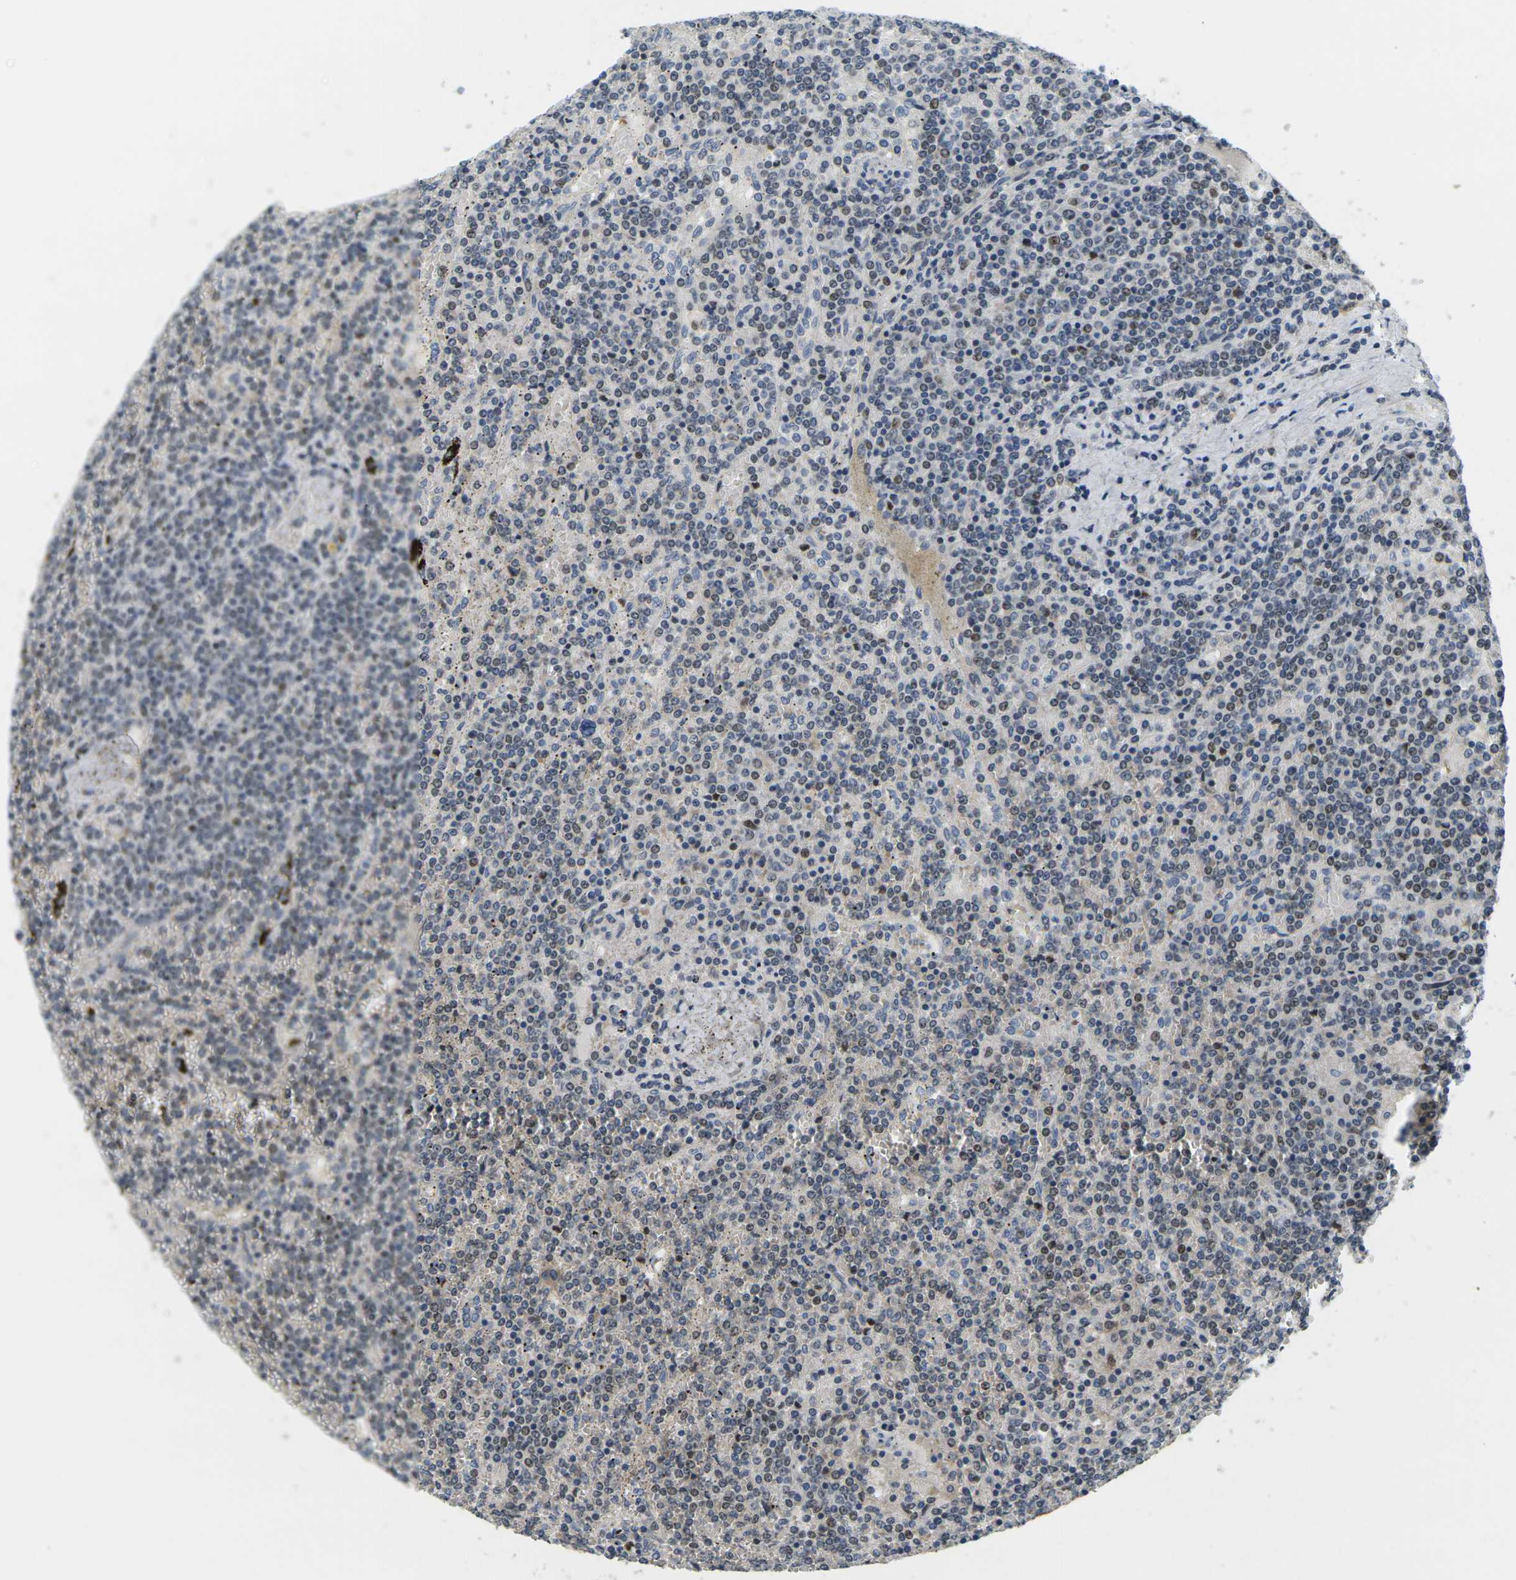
{"staining": {"intensity": "weak", "quantity": "25%-75%", "location": "nuclear"}, "tissue": "lymphoma", "cell_type": "Tumor cells", "image_type": "cancer", "snomed": [{"axis": "morphology", "description": "Malignant lymphoma, non-Hodgkin's type, Low grade"}, {"axis": "topography", "description": "Spleen"}], "caption": "DAB (3,3'-diaminobenzidine) immunohistochemical staining of human low-grade malignant lymphoma, non-Hodgkin's type exhibits weak nuclear protein expression in approximately 25%-75% of tumor cells. The staining was performed using DAB, with brown indicating positive protein expression. Nuclei are stained blue with hematoxylin.", "gene": "KLHL8", "patient": {"sex": "female", "age": 19}}